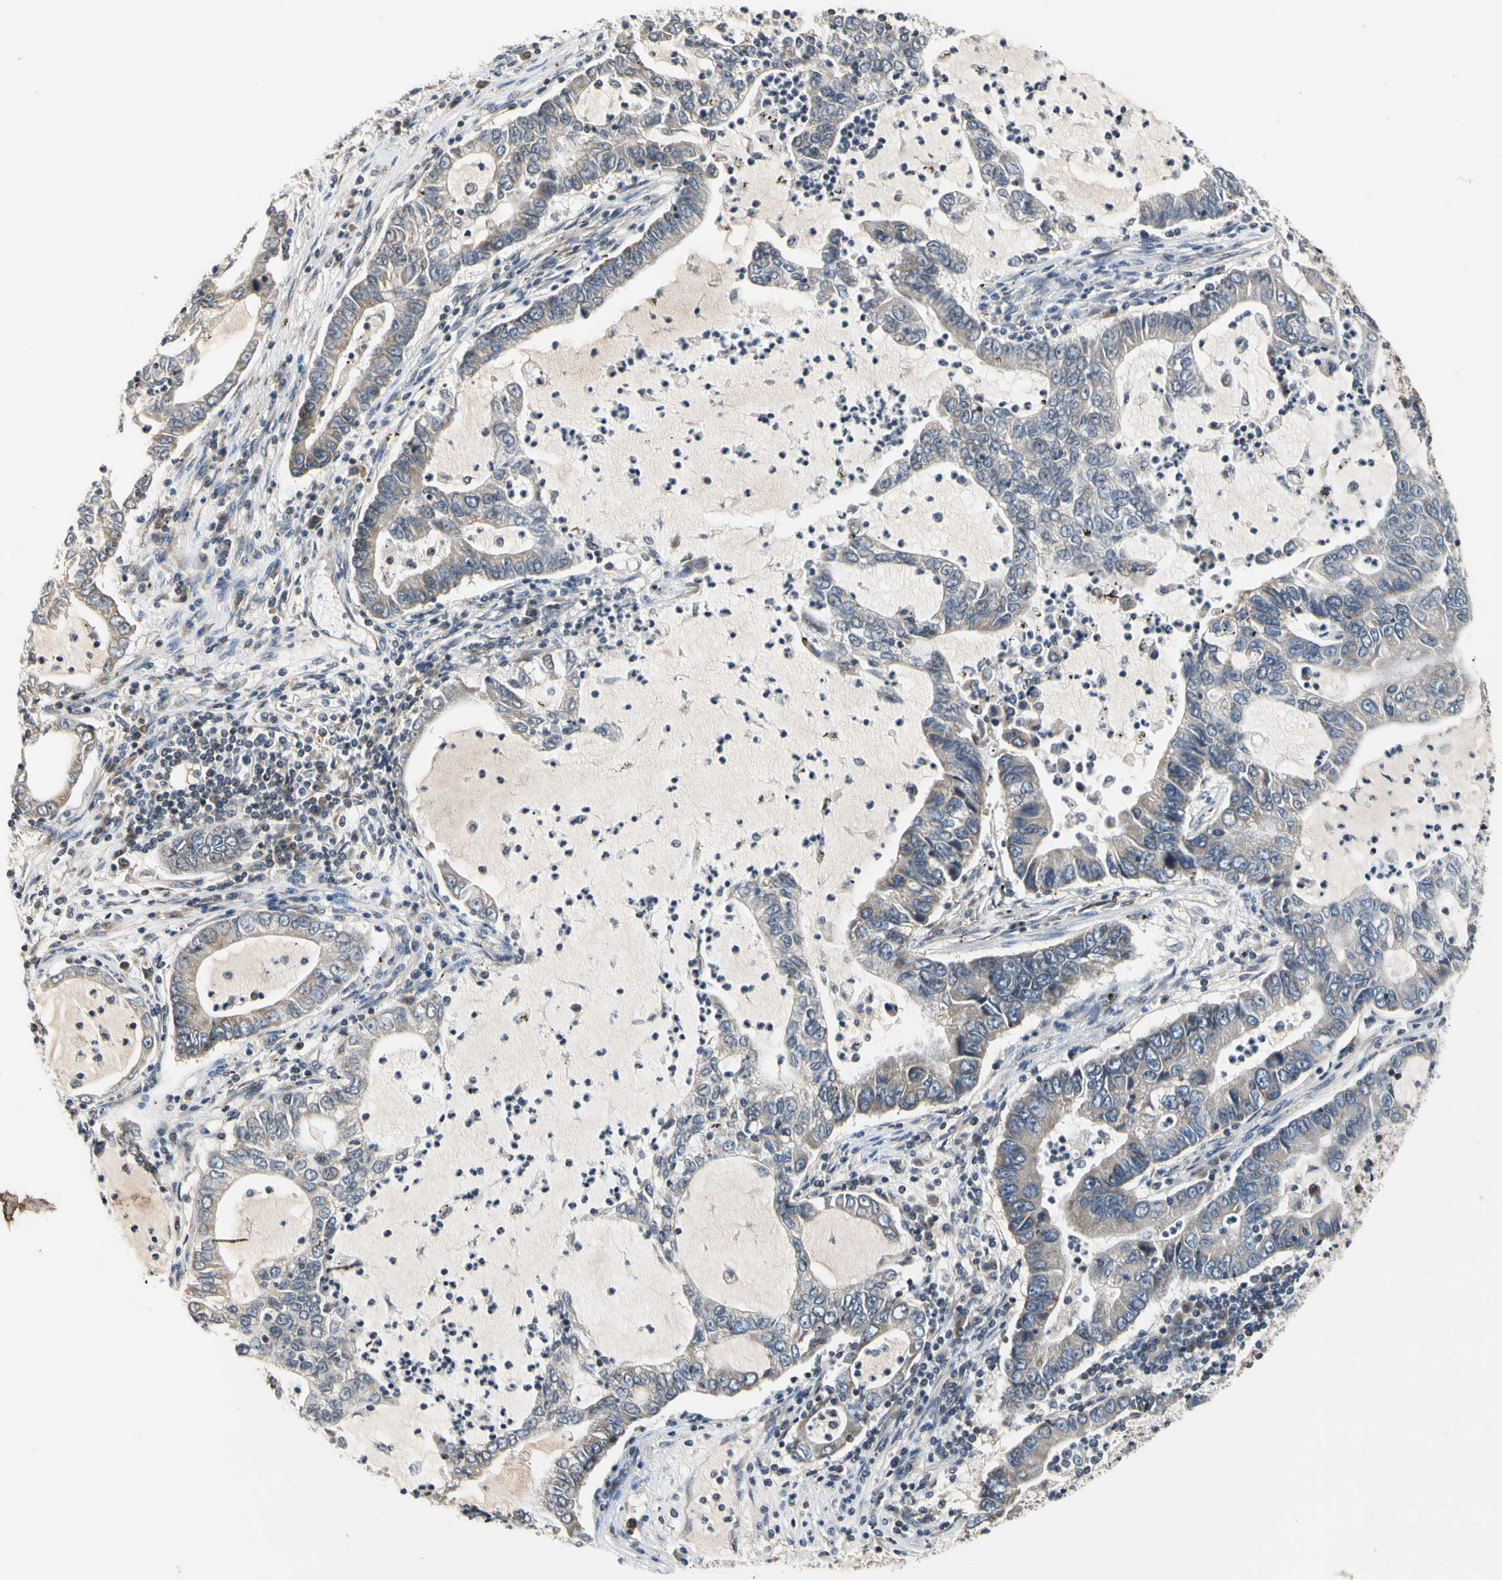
{"staining": {"intensity": "negative", "quantity": "none", "location": "none"}, "tissue": "lung cancer", "cell_type": "Tumor cells", "image_type": "cancer", "snomed": [{"axis": "morphology", "description": "Adenocarcinoma, NOS"}, {"axis": "topography", "description": "Lung"}], "caption": "Immunohistochemistry photomicrograph of neoplastic tissue: adenocarcinoma (lung) stained with DAB displays no significant protein positivity in tumor cells.", "gene": "SOX30", "patient": {"sex": "female", "age": 51}}